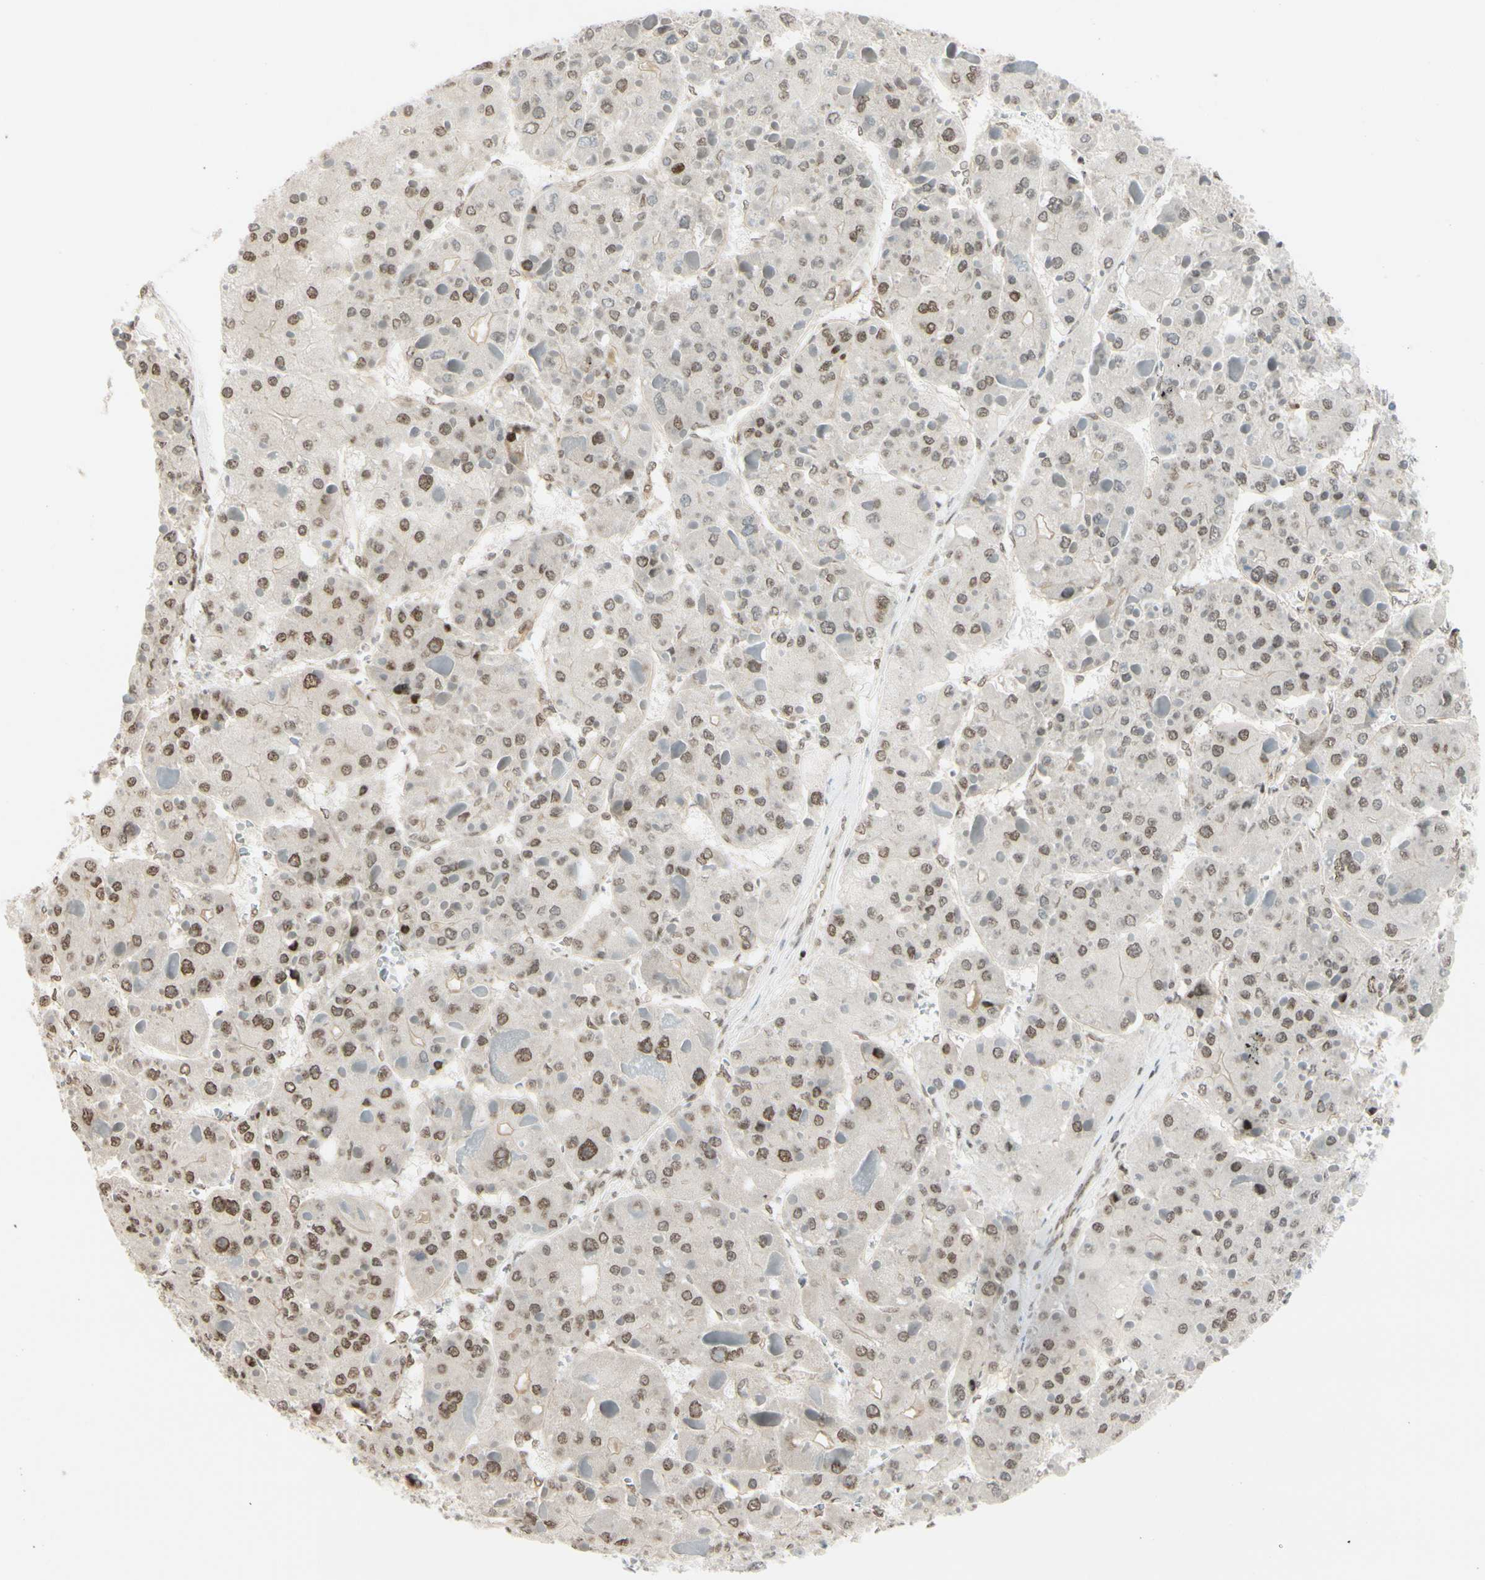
{"staining": {"intensity": "weak", "quantity": "25%-75%", "location": "nuclear"}, "tissue": "liver cancer", "cell_type": "Tumor cells", "image_type": "cancer", "snomed": [{"axis": "morphology", "description": "Carcinoma, Hepatocellular, NOS"}, {"axis": "topography", "description": "Liver"}], "caption": "There is low levels of weak nuclear positivity in tumor cells of liver hepatocellular carcinoma, as demonstrated by immunohistochemical staining (brown color).", "gene": "SUFU", "patient": {"sex": "female", "age": 73}}